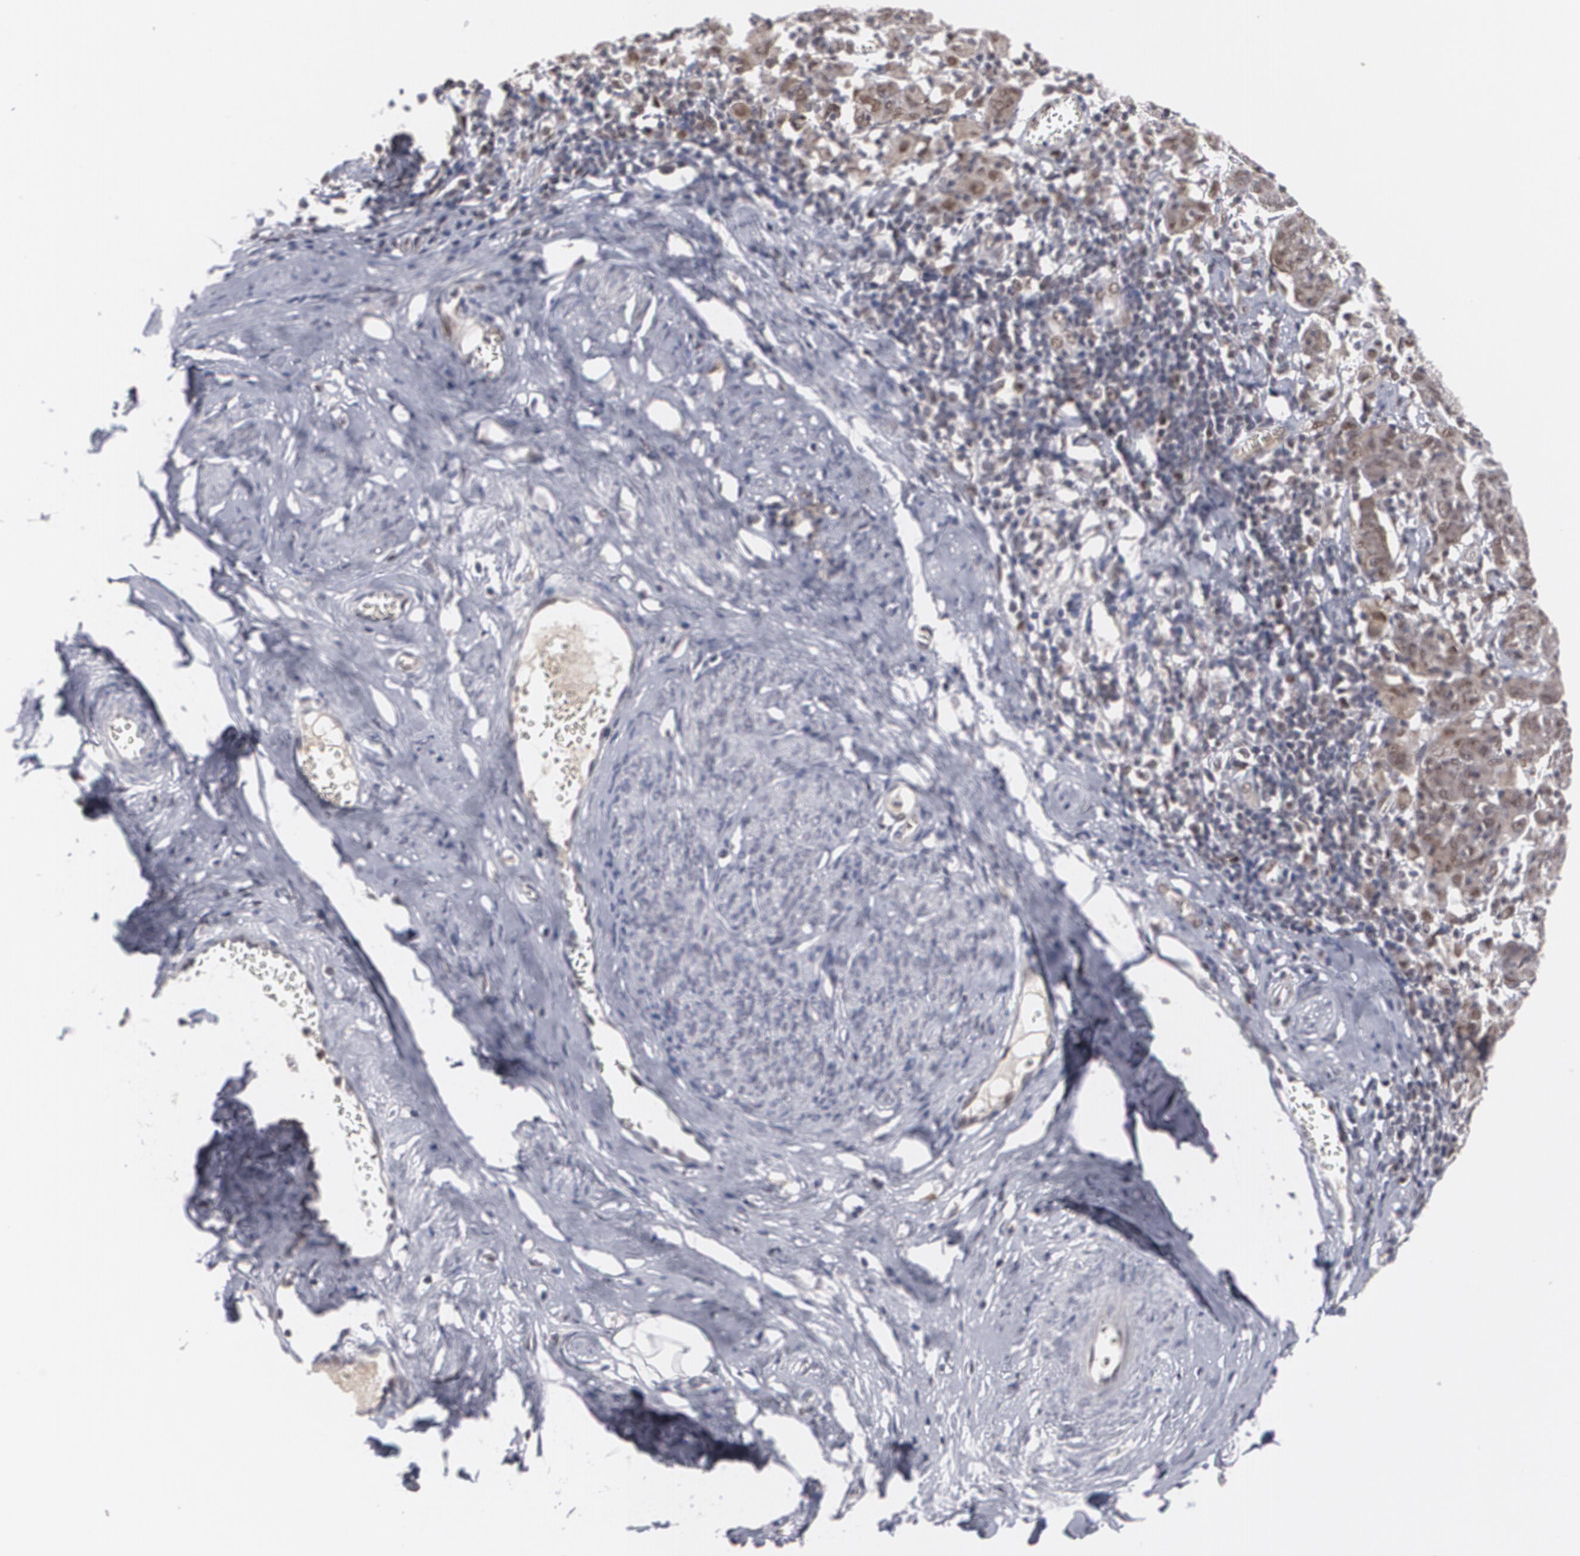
{"staining": {"intensity": "moderate", "quantity": ">75%", "location": "nuclear"}, "tissue": "cervical cancer", "cell_type": "Tumor cells", "image_type": "cancer", "snomed": [{"axis": "morphology", "description": "Normal tissue, NOS"}, {"axis": "morphology", "description": "Squamous cell carcinoma, NOS"}, {"axis": "topography", "description": "Cervix"}], "caption": "Squamous cell carcinoma (cervical) tissue demonstrates moderate nuclear positivity in about >75% of tumor cells", "gene": "INTS6", "patient": {"sex": "female", "age": 67}}